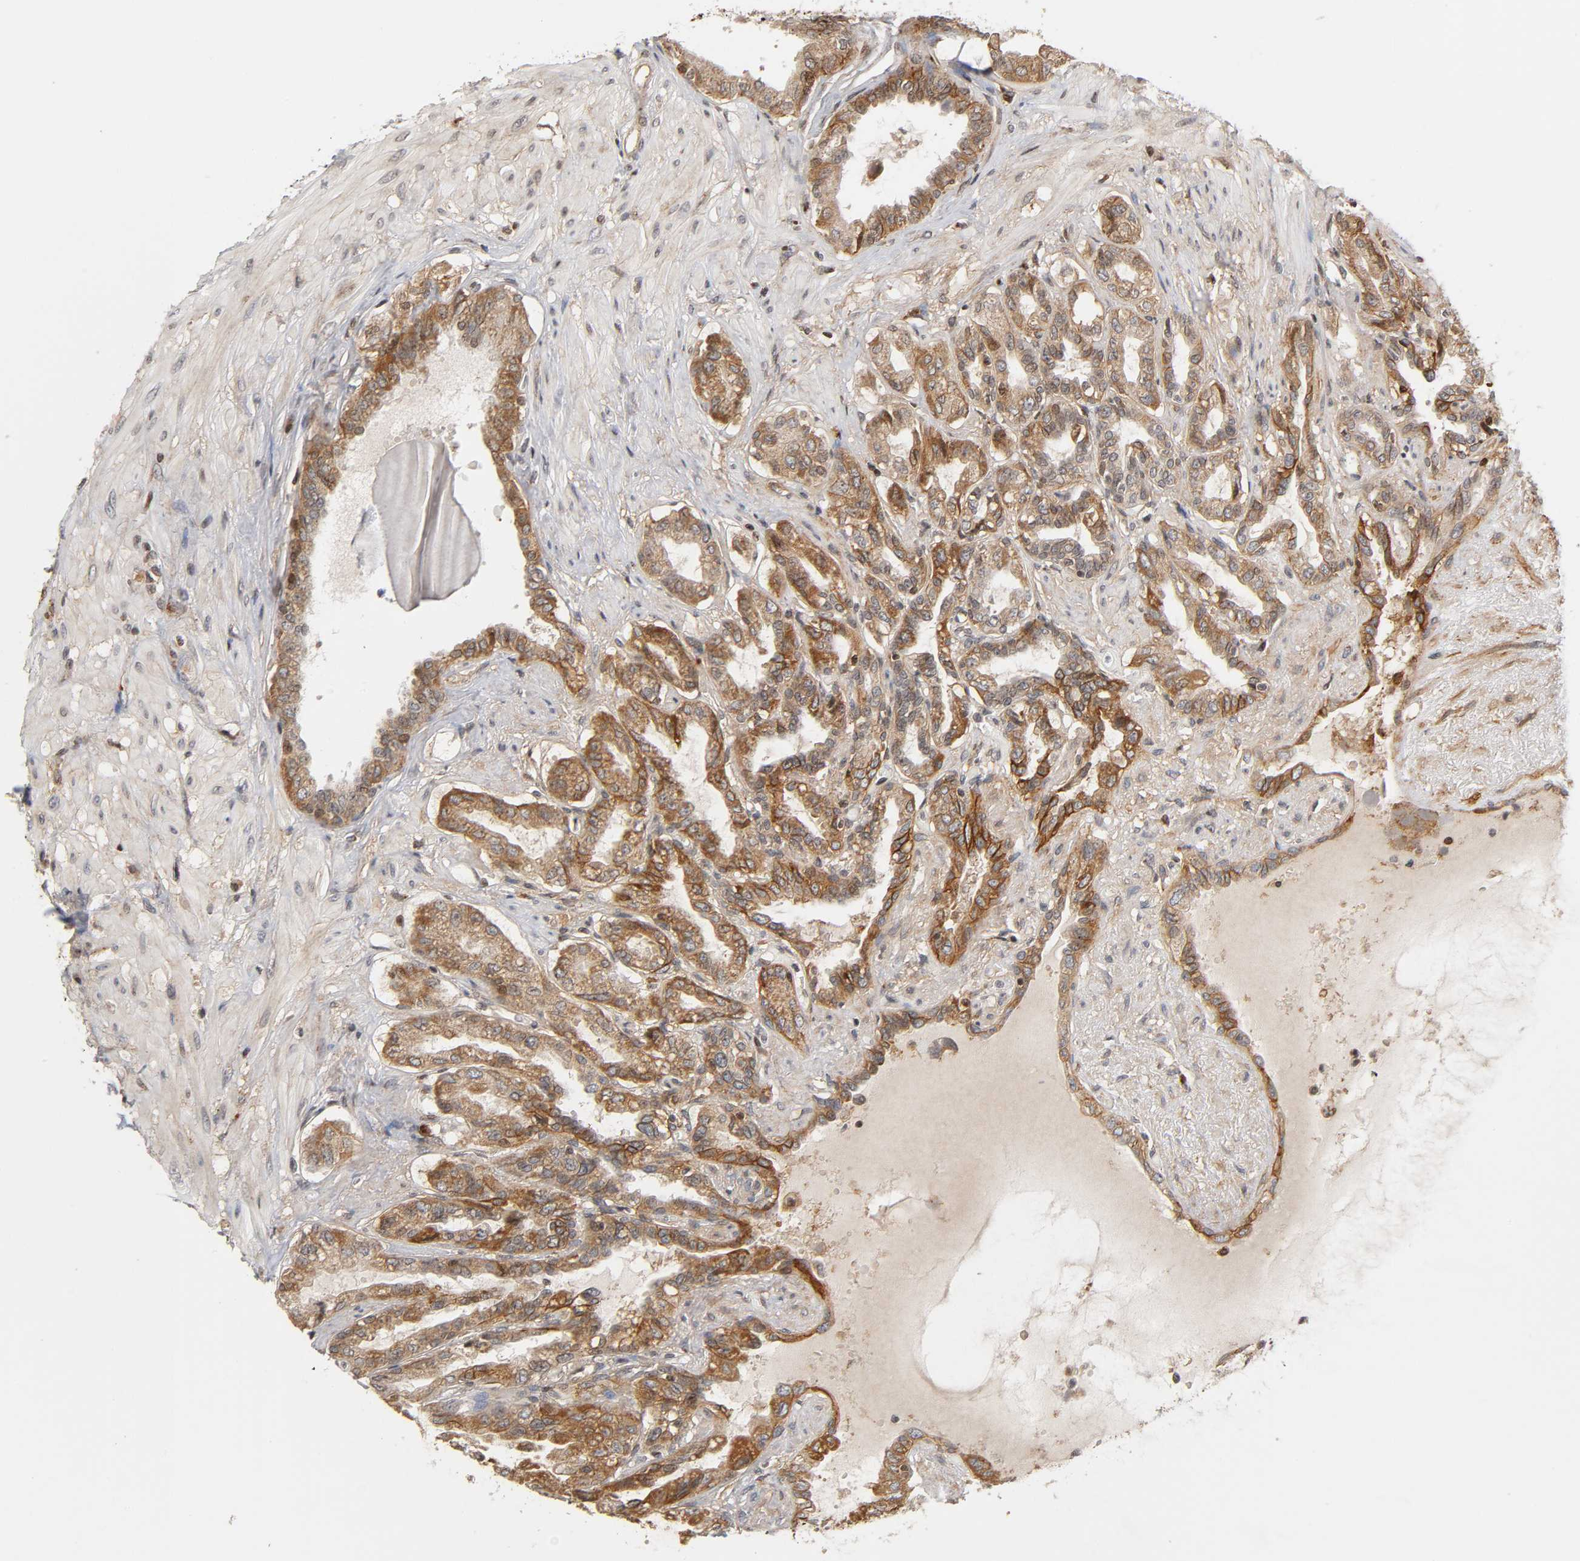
{"staining": {"intensity": "moderate", "quantity": ">75%", "location": "cytoplasmic/membranous"}, "tissue": "seminal vesicle", "cell_type": "Glandular cells", "image_type": "normal", "snomed": [{"axis": "morphology", "description": "Normal tissue, NOS"}, {"axis": "topography", "description": "Seminal veicle"}], "caption": "Immunohistochemical staining of normal seminal vesicle shows moderate cytoplasmic/membranous protein positivity in approximately >75% of glandular cells. (IHC, brightfield microscopy, high magnification).", "gene": "ITGAV", "patient": {"sex": "male", "age": 61}}